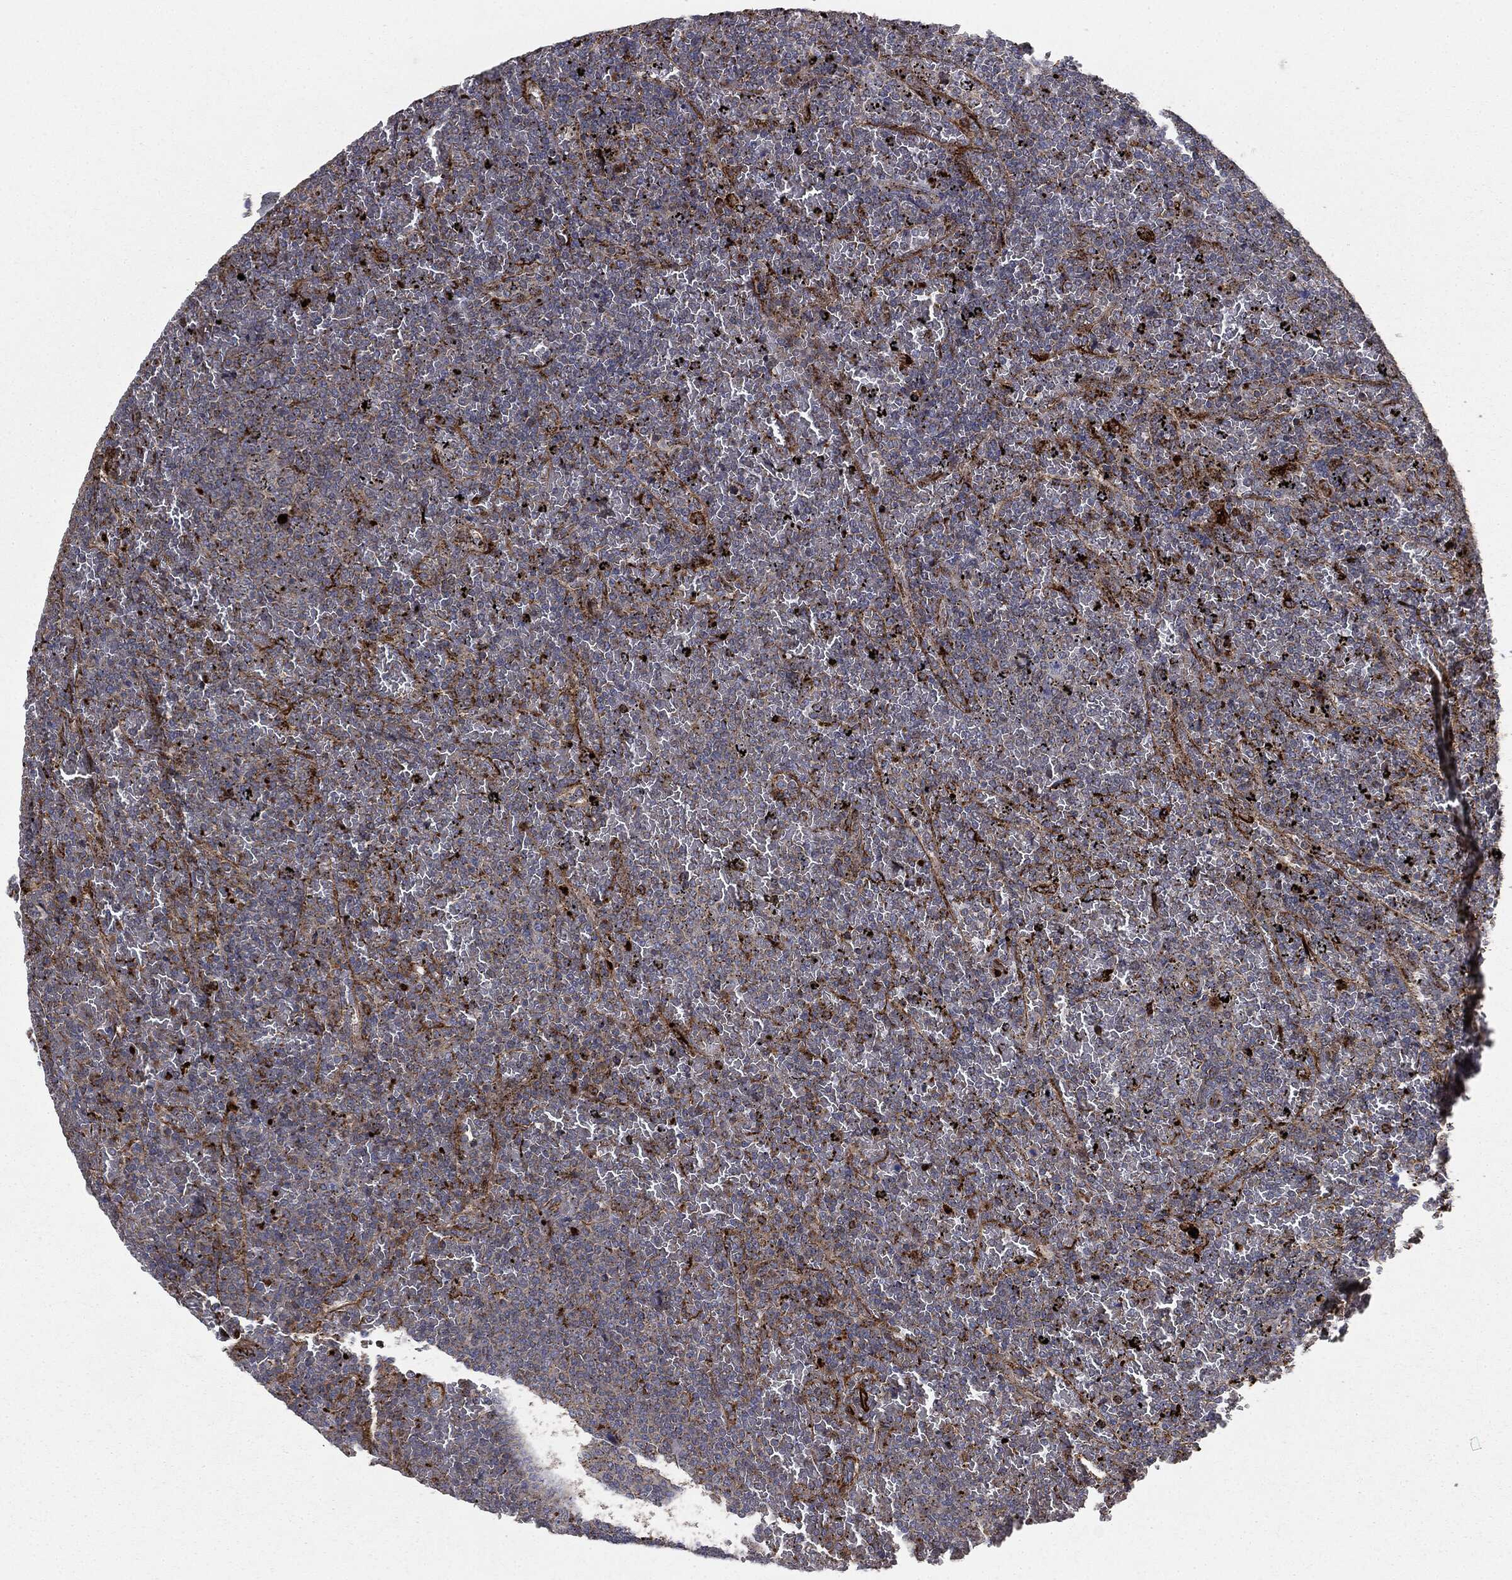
{"staining": {"intensity": "moderate", "quantity": "<25%", "location": "cytoplasmic/membranous"}, "tissue": "lymphoma", "cell_type": "Tumor cells", "image_type": "cancer", "snomed": [{"axis": "morphology", "description": "Malignant lymphoma, non-Hodgkin's type, Low grade"}, {"axis": "topography", "description": "Spleen"}], "caption": "Lymphoma stained with DAB IHC exhibits low levels of moderate cytoplasmic/membranous staining in approximately <25% of tumor cells.", "gene": "CTSA", "patient": {"sex": "female", "age": 77}}